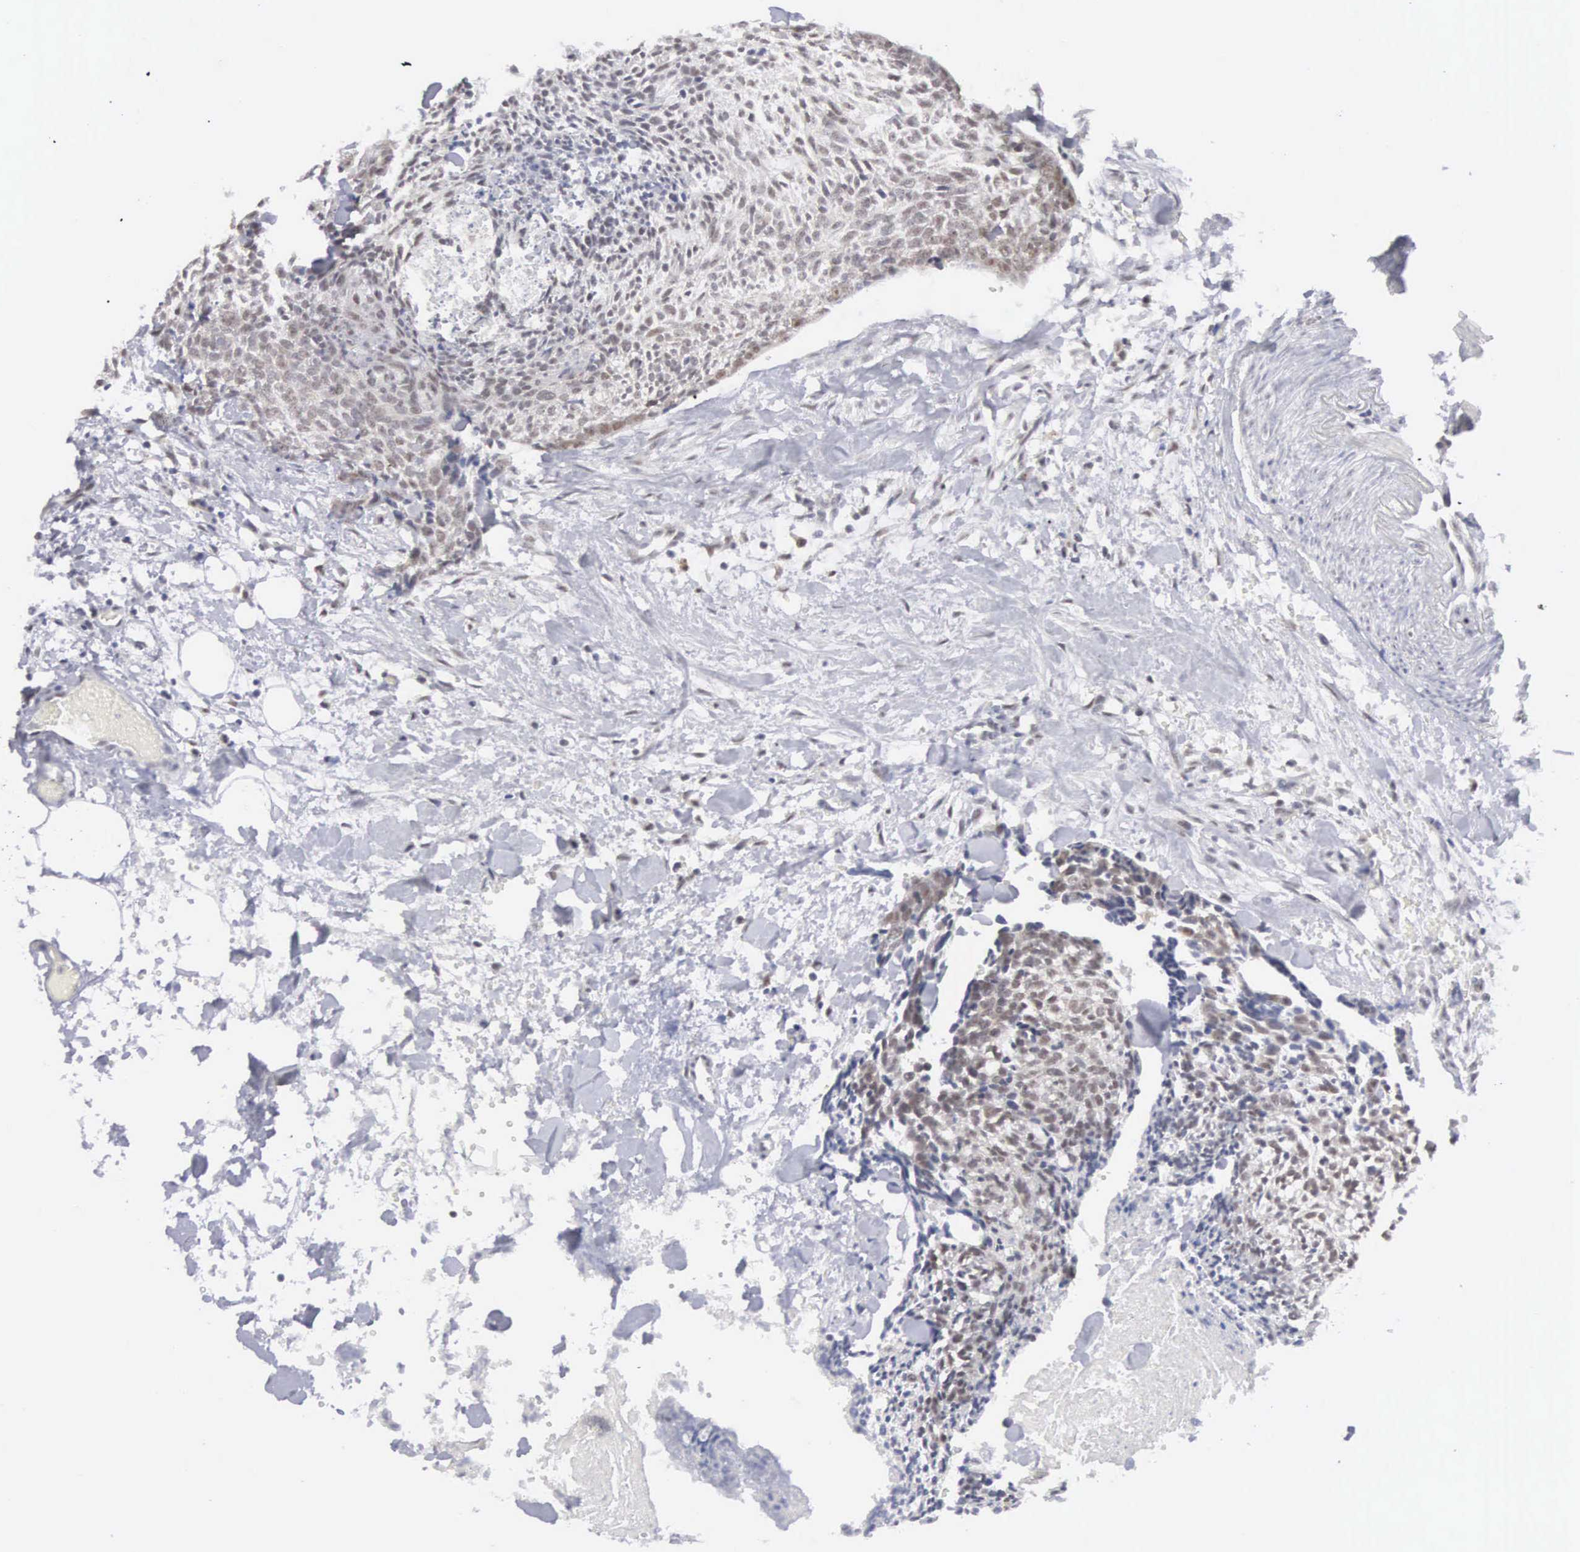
{"staining": {"intensity": "moderate", "quantity": "25%-75%", "location": "nuclear"}, "tissue": "head and neck cancer", "cell_type": "Tumor cells", "image_type": "cancer", "snomed": [{"axis": "morphology", "description": "Squamous cell carcinoma, NOS"}, {"axis": "topography", "description": "Salivary gland"}, {"axis": "topography", "description": "Head-Neck"}], "caption": "Protein analysis of squamous cell carcinoma (head and neck) tissue demonstrates moderate nuclear positivity in approximately 25%-75% of tumor cells.", "gene": "MNAT1", "patient": {"sex": "male", "age": 70}}